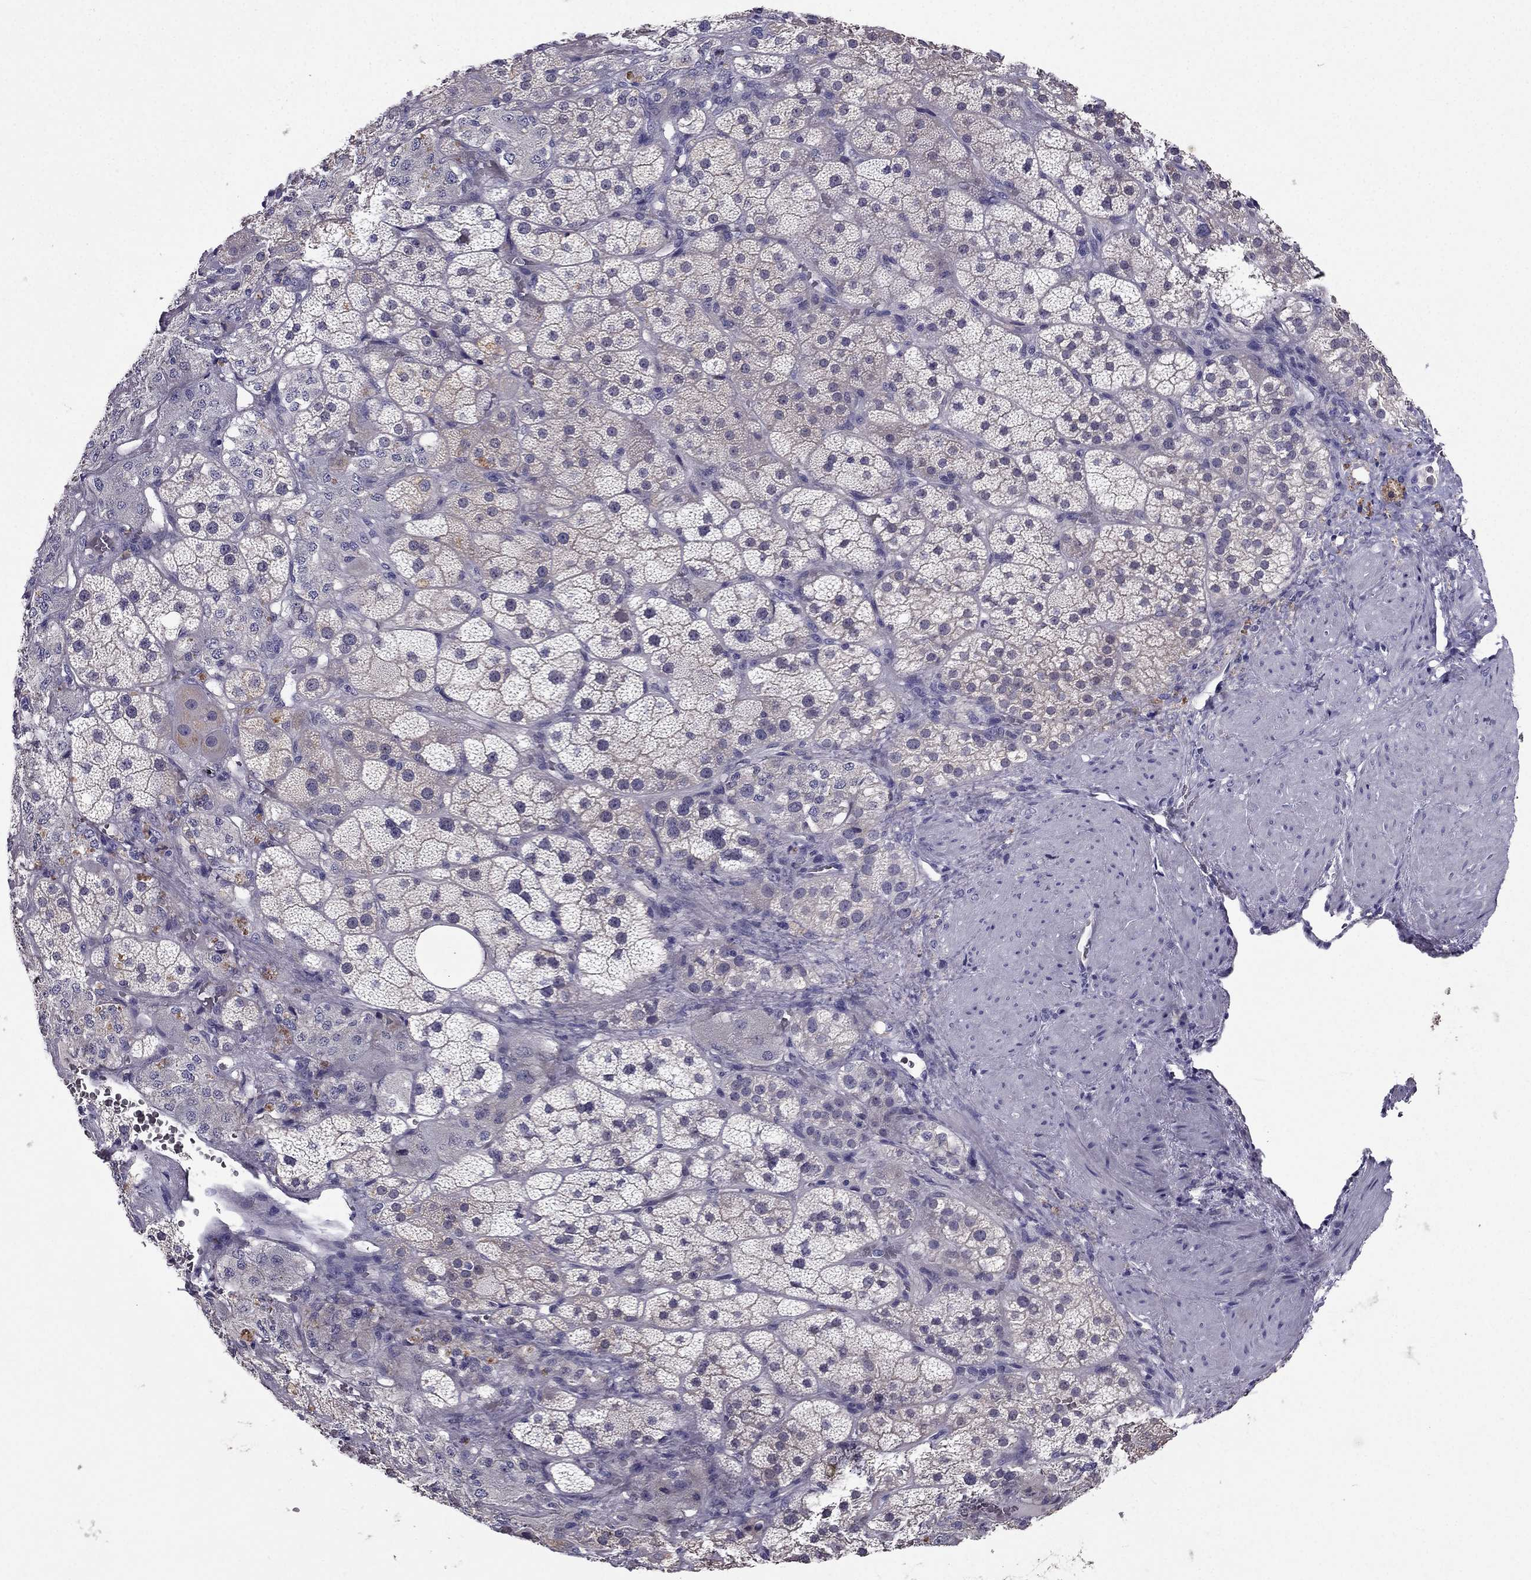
{"staining": {"intensity": "negative", "quantity": "none", "location": "none"}, "tissue": "adrenal gland", "cell_type": "Glandular cells", "image_type": "normal", "snomed": [{"axis": "morphology", "description": "Normal tissue, NOS"}, {"axis": "topography", "description": "Adrenal gland"}], "caption": "High magnification brightfield microscopy of unremarkable adrenal gland stained with DAB (brown) and counterstained with hematoxylin (blue): glandular cells show no significant positivity. The staining was performed using DAB to visualize the protein expression in brown, while the nuclei were stained in blue with hematoxylin (Magnification: 20x).", "gene": "DUSP15", "patient": {"sex": "male", "age": 57}}